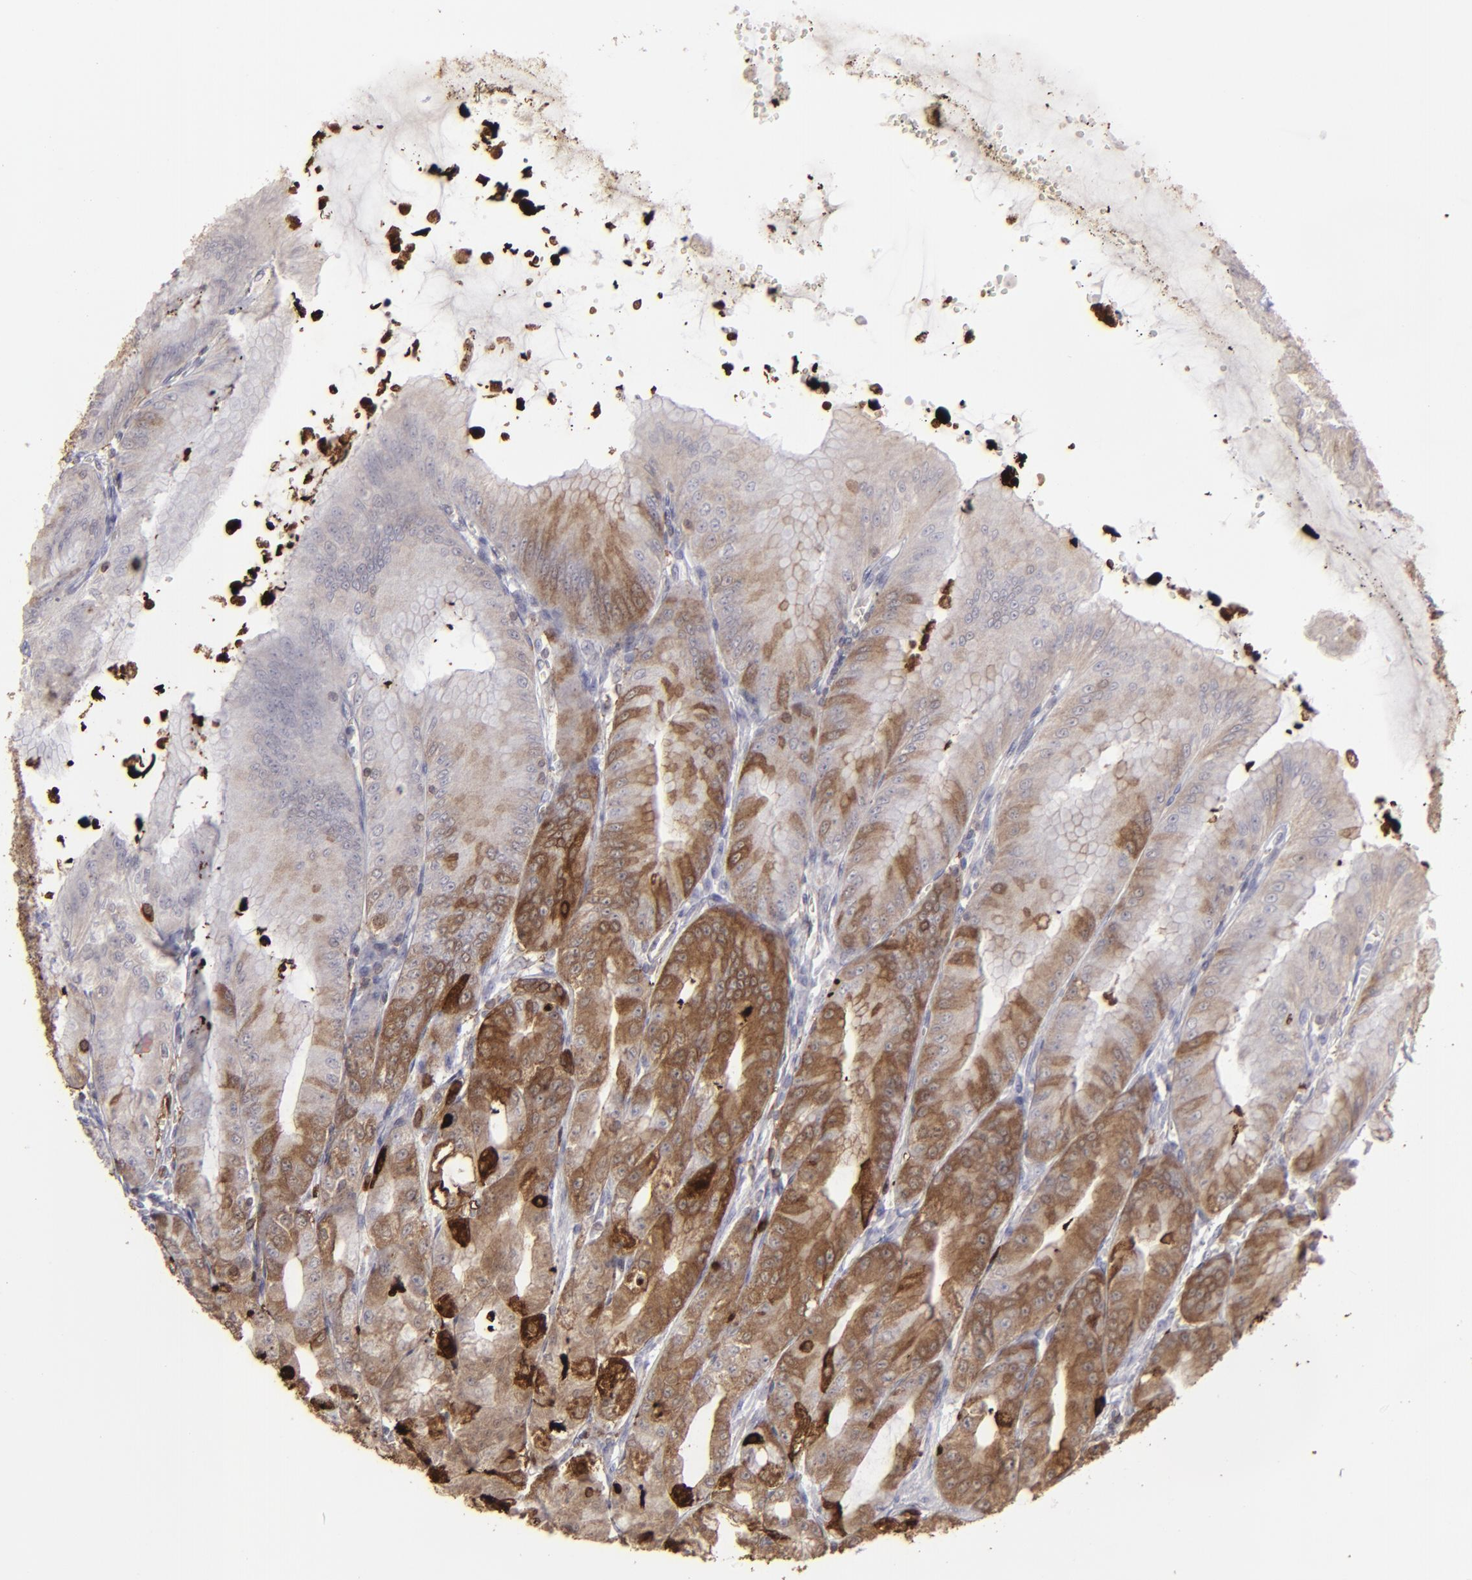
{"staining": {"intensity": "strong", "quantity": "25%-75%", "location": "cytoplasmic/membranous"}, "tissue": "stomach", "cell_type": "Glandular cells", "image_type": "normal", "snomed": [{"axis": "morphology", "description": "Normal tissue, NOS"}, {"axis": "topography", "description": "Stomach, lower"}], "caption": "Immunohistochemistry micrograph of benign stomach: stomach stained using immunohistochemistry exhibits high levels of strong protein expression localized specifically in the cytoplasmic/membranous of glandular cells, appearing as a cytoplasmic/membranous brown color.", "gene": "SEMA3G", "patient": {"sex": "male", "age": 71}}